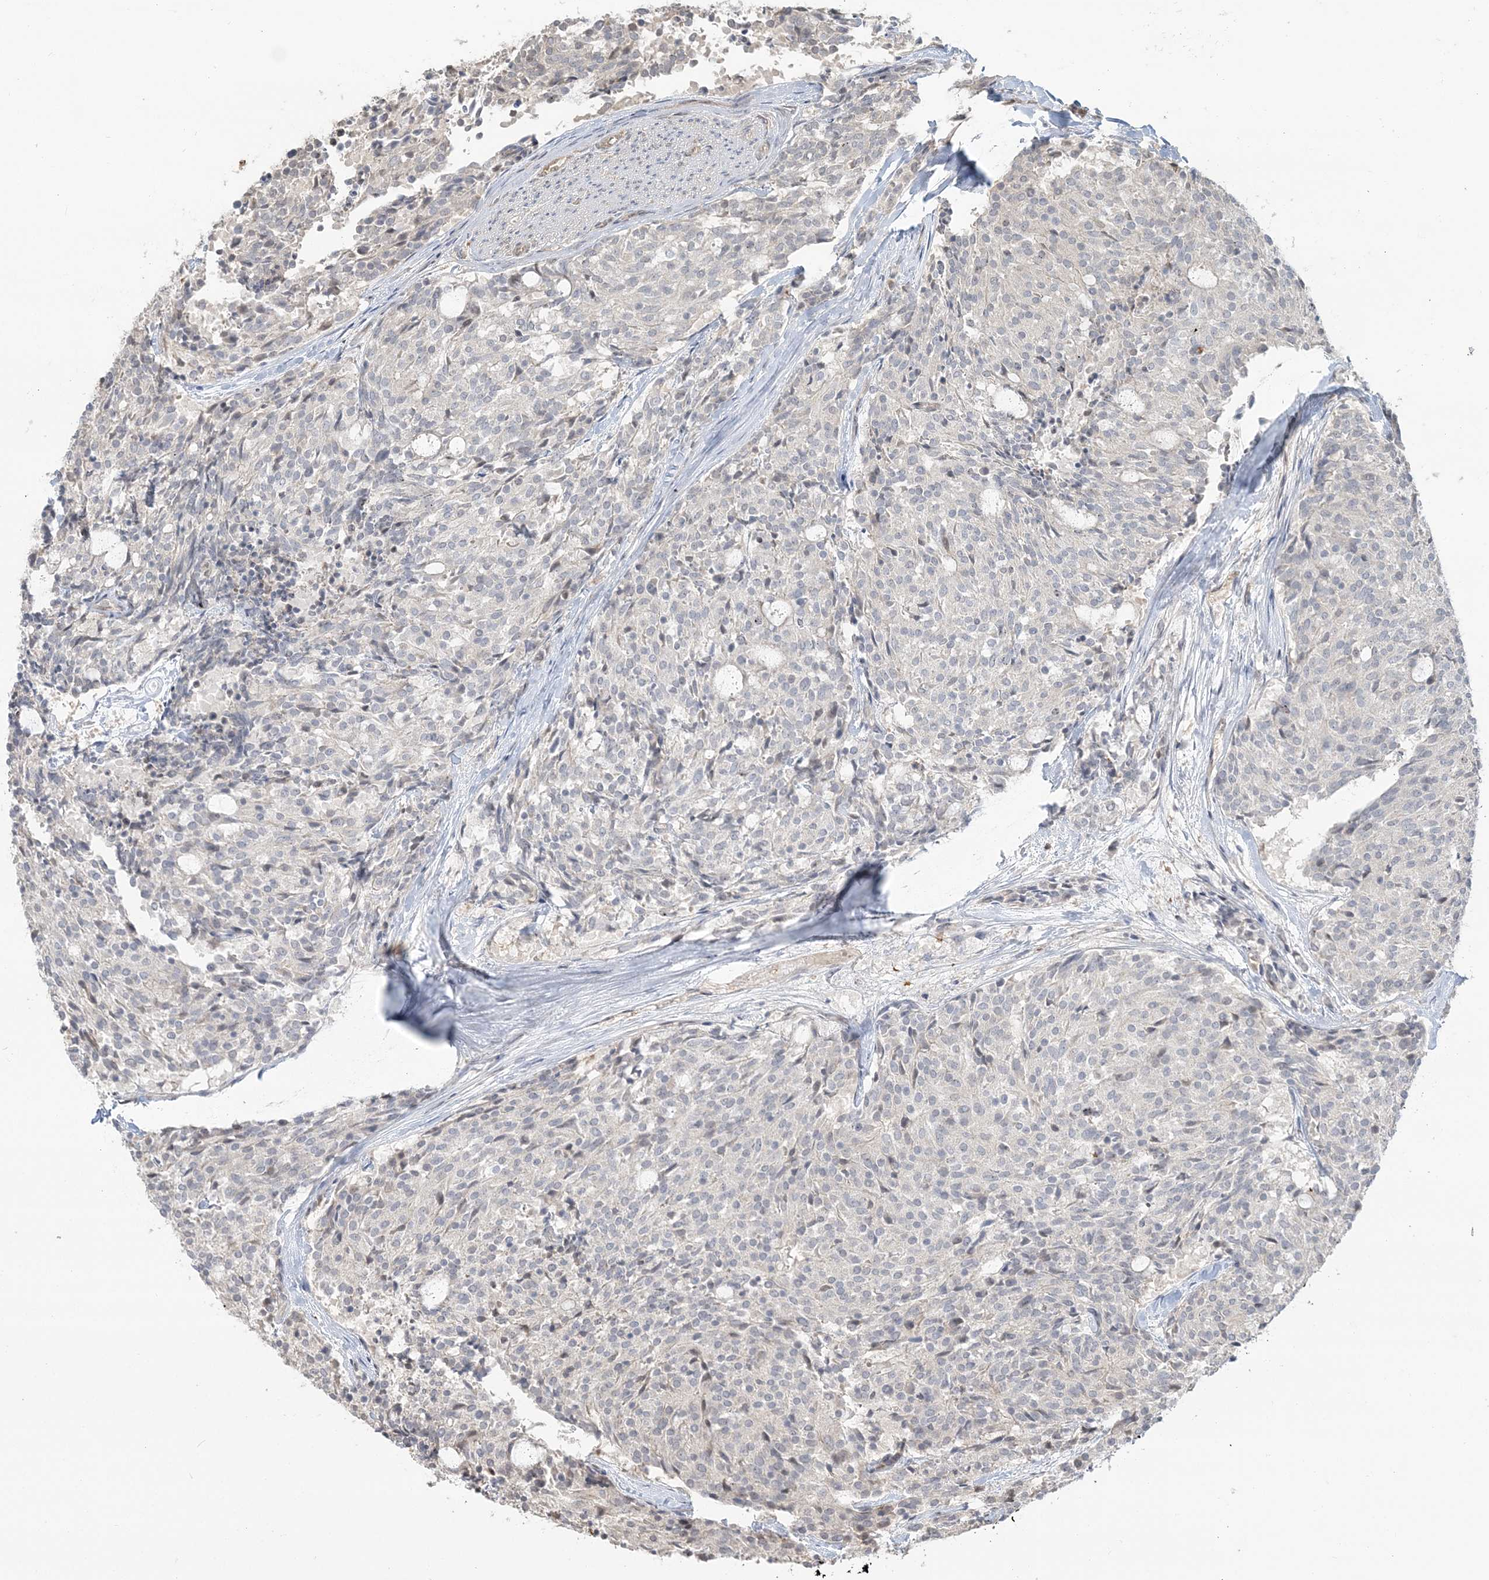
{"staining": {"intensity": "negative", "quantity": "none", "location": "none"}, "tissue": "carcinoid", "cell_type": "Tumor cells", "image_type": "cancer", "snomed": [{"axis": "morphology", "description": "Carcinoid, malignant, NOS"}, {"axis": "topography", "description": "Pancreas"}], "caption": "A high-resolution image shows immunohistochemistry (IHC) staining of carcinoid, which reveals no significant staining in tumor cells.", "gene": "SUMO2", "patient": {"sex": "female", "age": 54}}